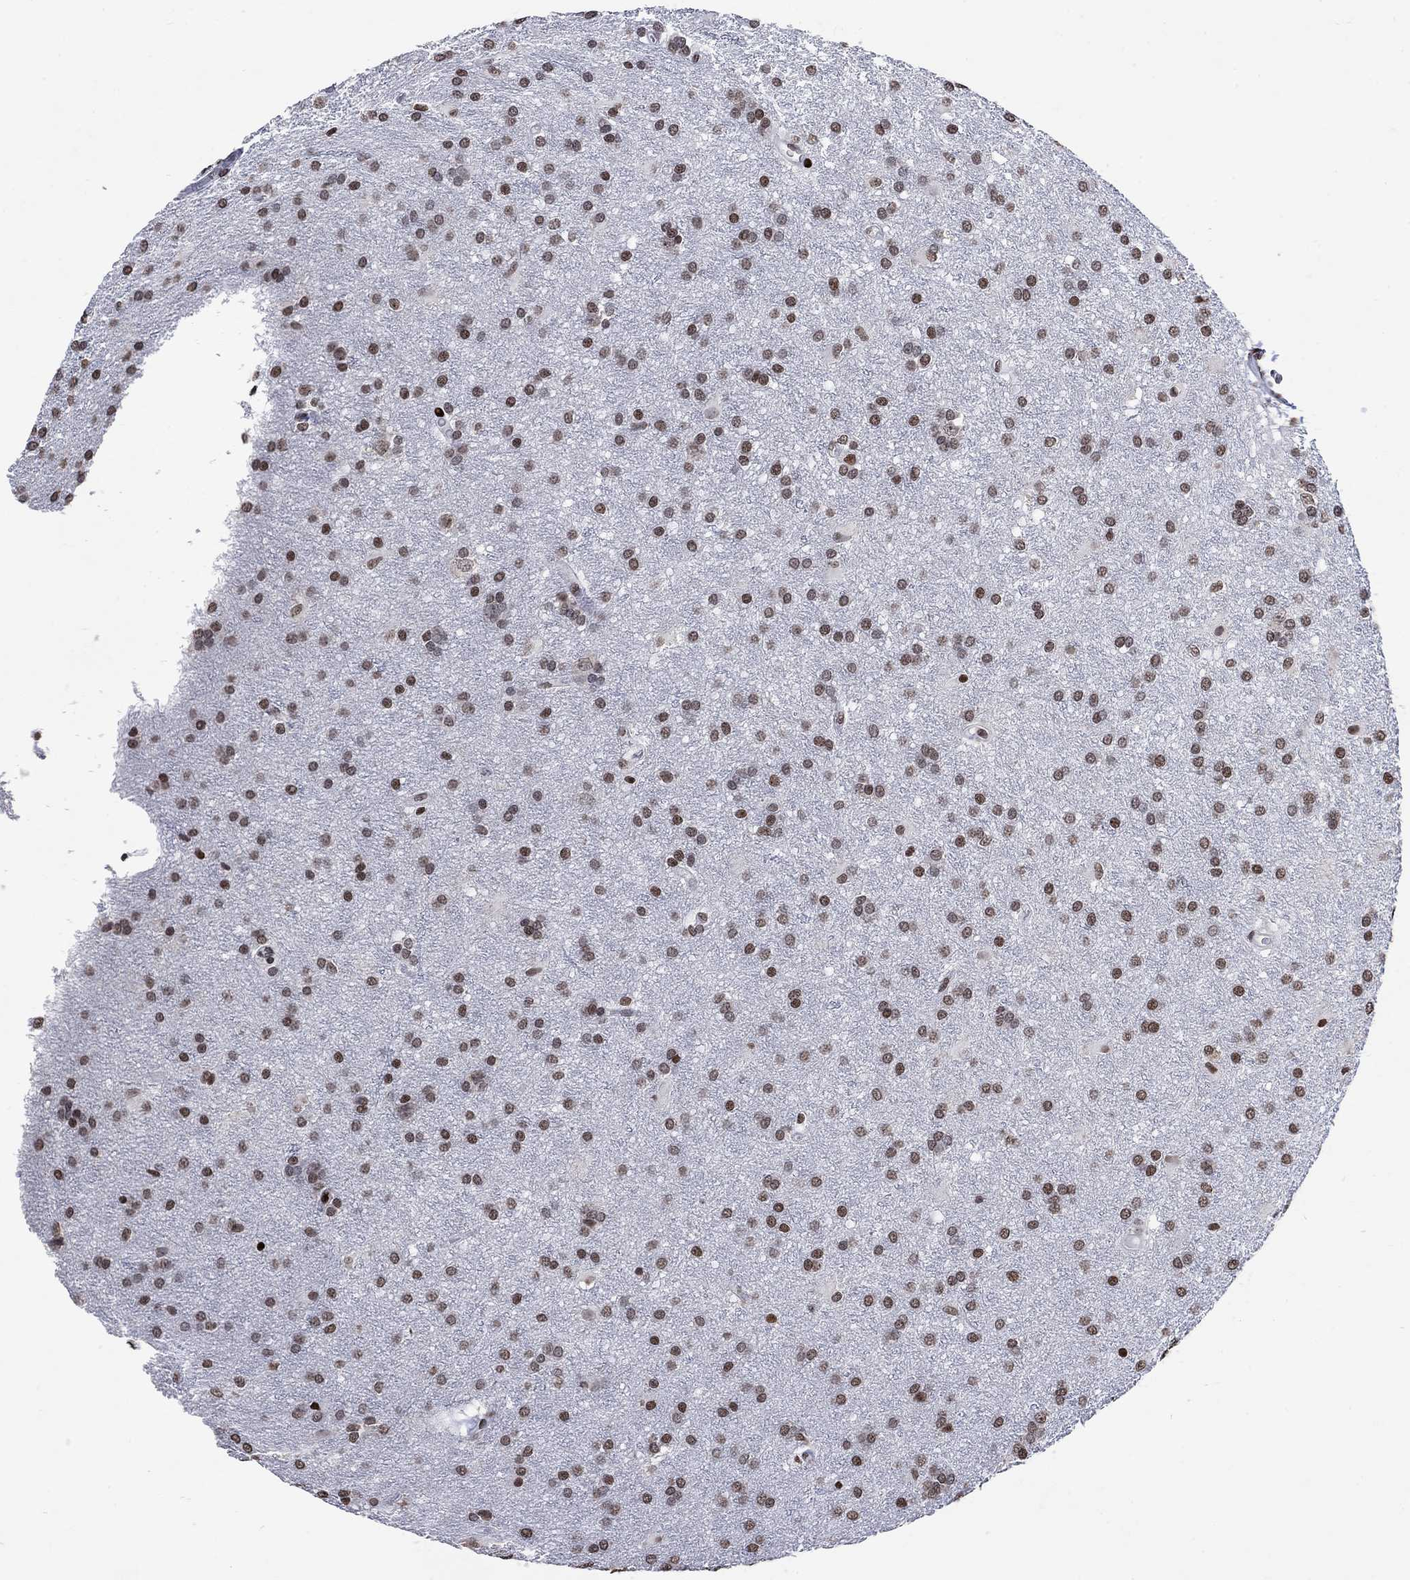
{"staining": {"intensity": "moderate", "quantity": "25%-75%", "location": "nuclear"}, "tissue": "glioma", "cell_type": "Tumor cells", "image_type": "cancer", "snomed": [{"axis": "morphology", "description": "Glioma, malignant, Low grade"}, {"axis": "topography", "description": "Brain"}], "caption": "This photomicrograph shows IHC staining of human malignant low-grade glioma, with medium moderate nuclear expression in approximately 25%-75% of tumor cells.", "gene": "SRSF3", "patient": {"sex": "female", "age": 32}}